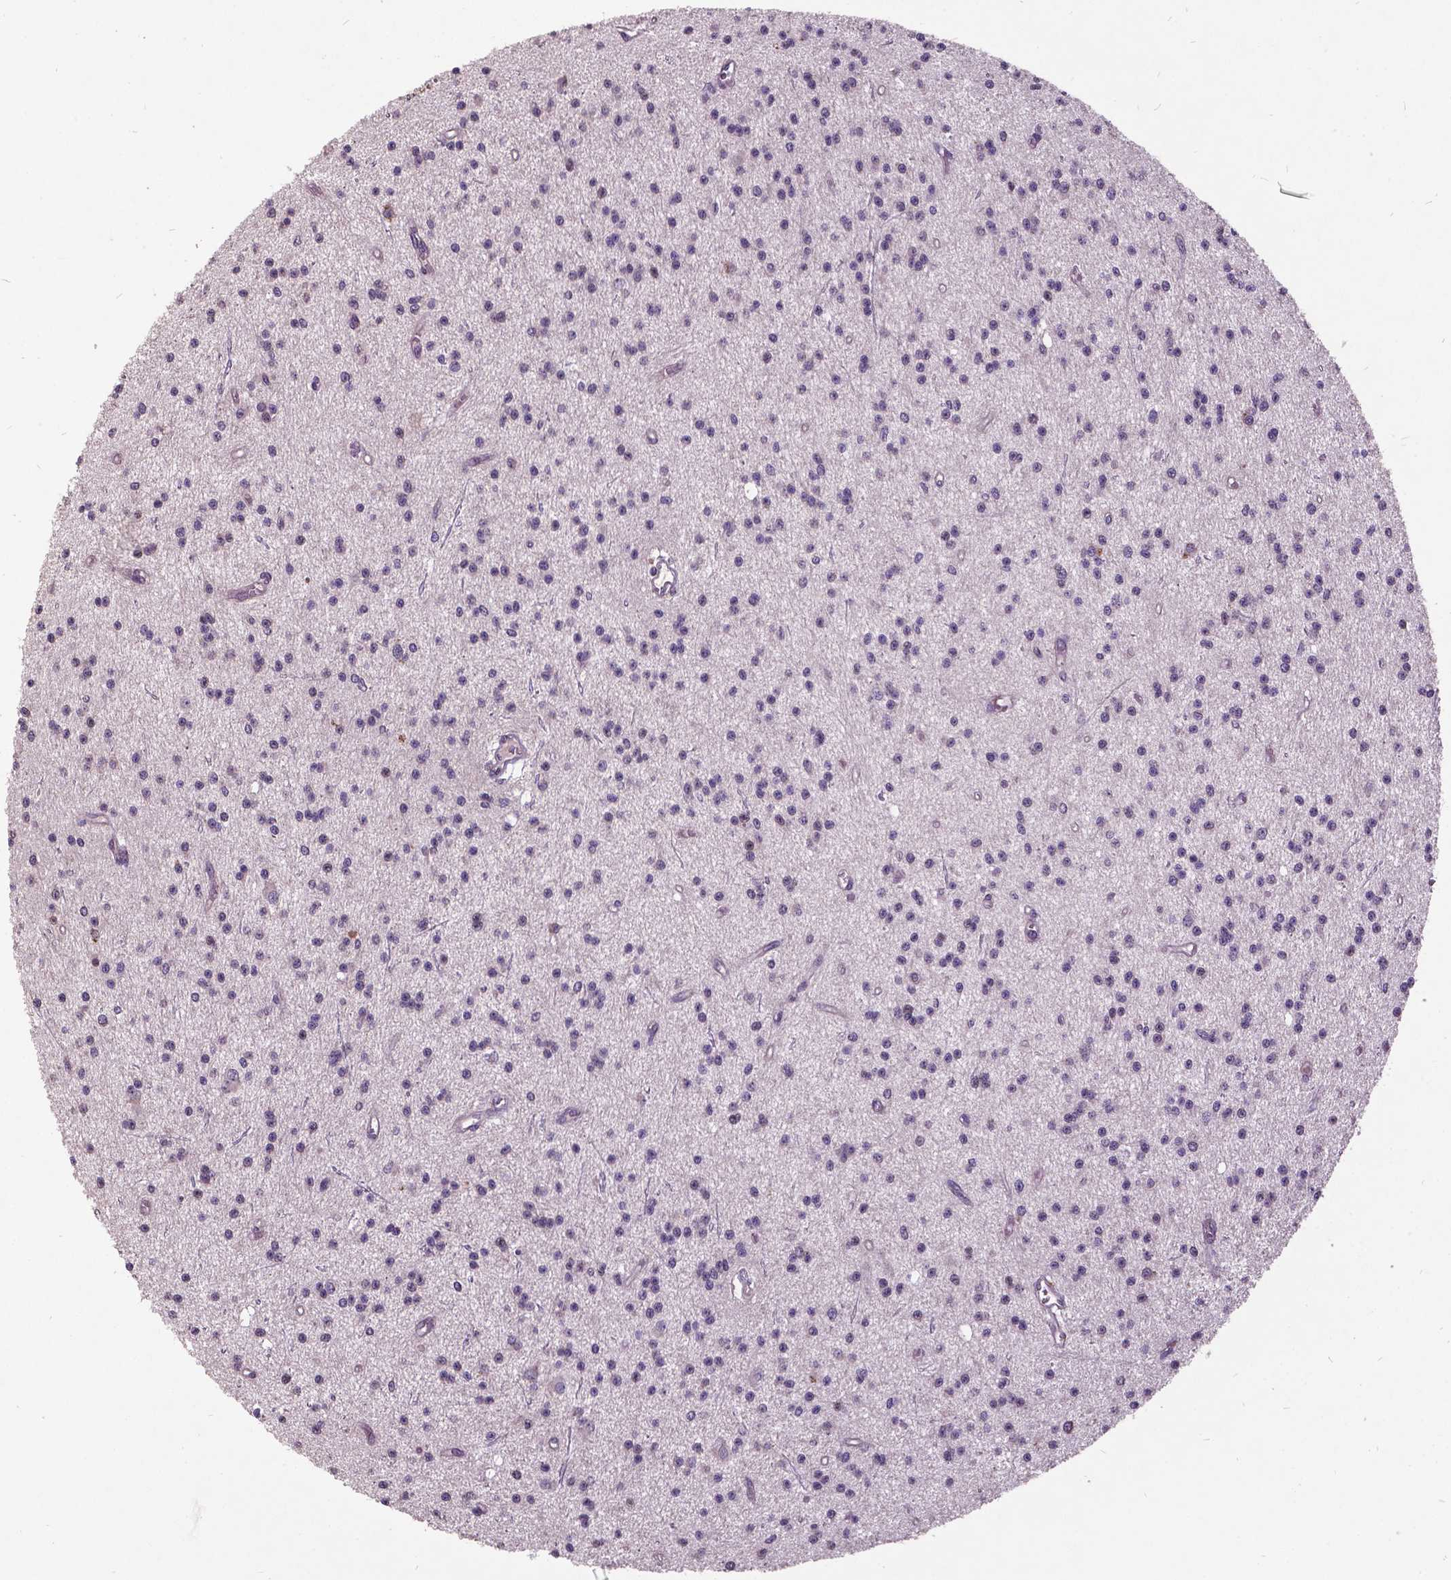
{"staining": {"intensity": "negative", "quantity": "none", "location": "none"}, "tissue": "glioma", "cell_type": "Tumor cells", "image_type": "cancer", "snomed": [{"axis": "morphology", "description": "Glioma, malignant, Low grade"}, {"axis": "topography", "description": "Brain"}], "caption": "This is a histopathology image of immunohistochemistry staining of glioma, which shows no staining in tumor cells.", "gene": "AP1S3", "patient": {"sex": "male", "age": 27}}